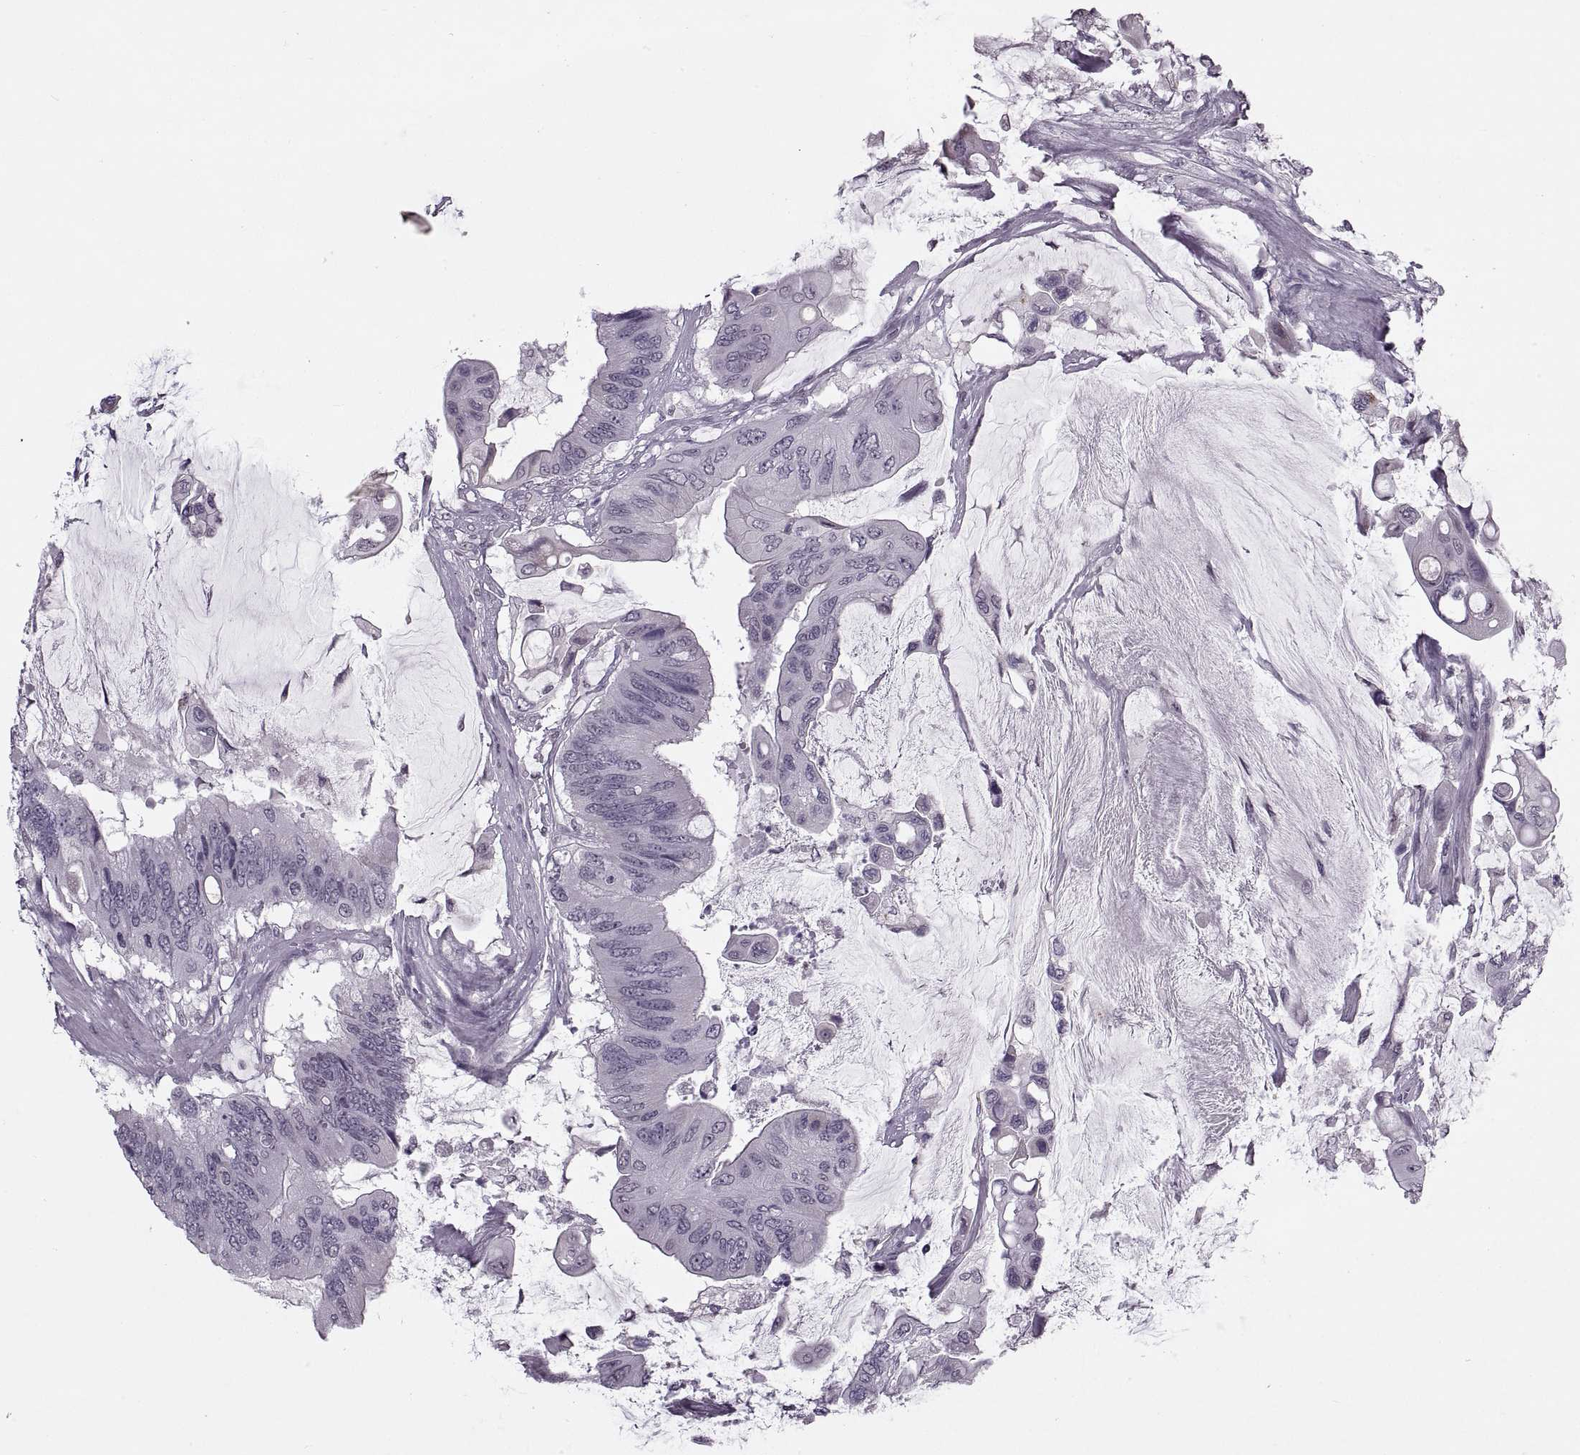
{"staining": {"intensity": "negative", "quantity": "none", "location": "none"}, "tissue": "colorectal cancer", "cell_type": "Tumor cells", "image_type": "cancer", "snomed": [{"axis": "morphology", "description": "Adenocarcinoma, NOS"}, {"axis": "topography", "description": "Rectum"}], "caption": "High power microscopy photomicrograph of an immunohistochemistry (IHC) photomicrograph of colorectal adenocarcinoma, revealing no significant staining in tumor cells.", "gene": "PRSS37", "patient": {"sex": "male", "age": 63}}